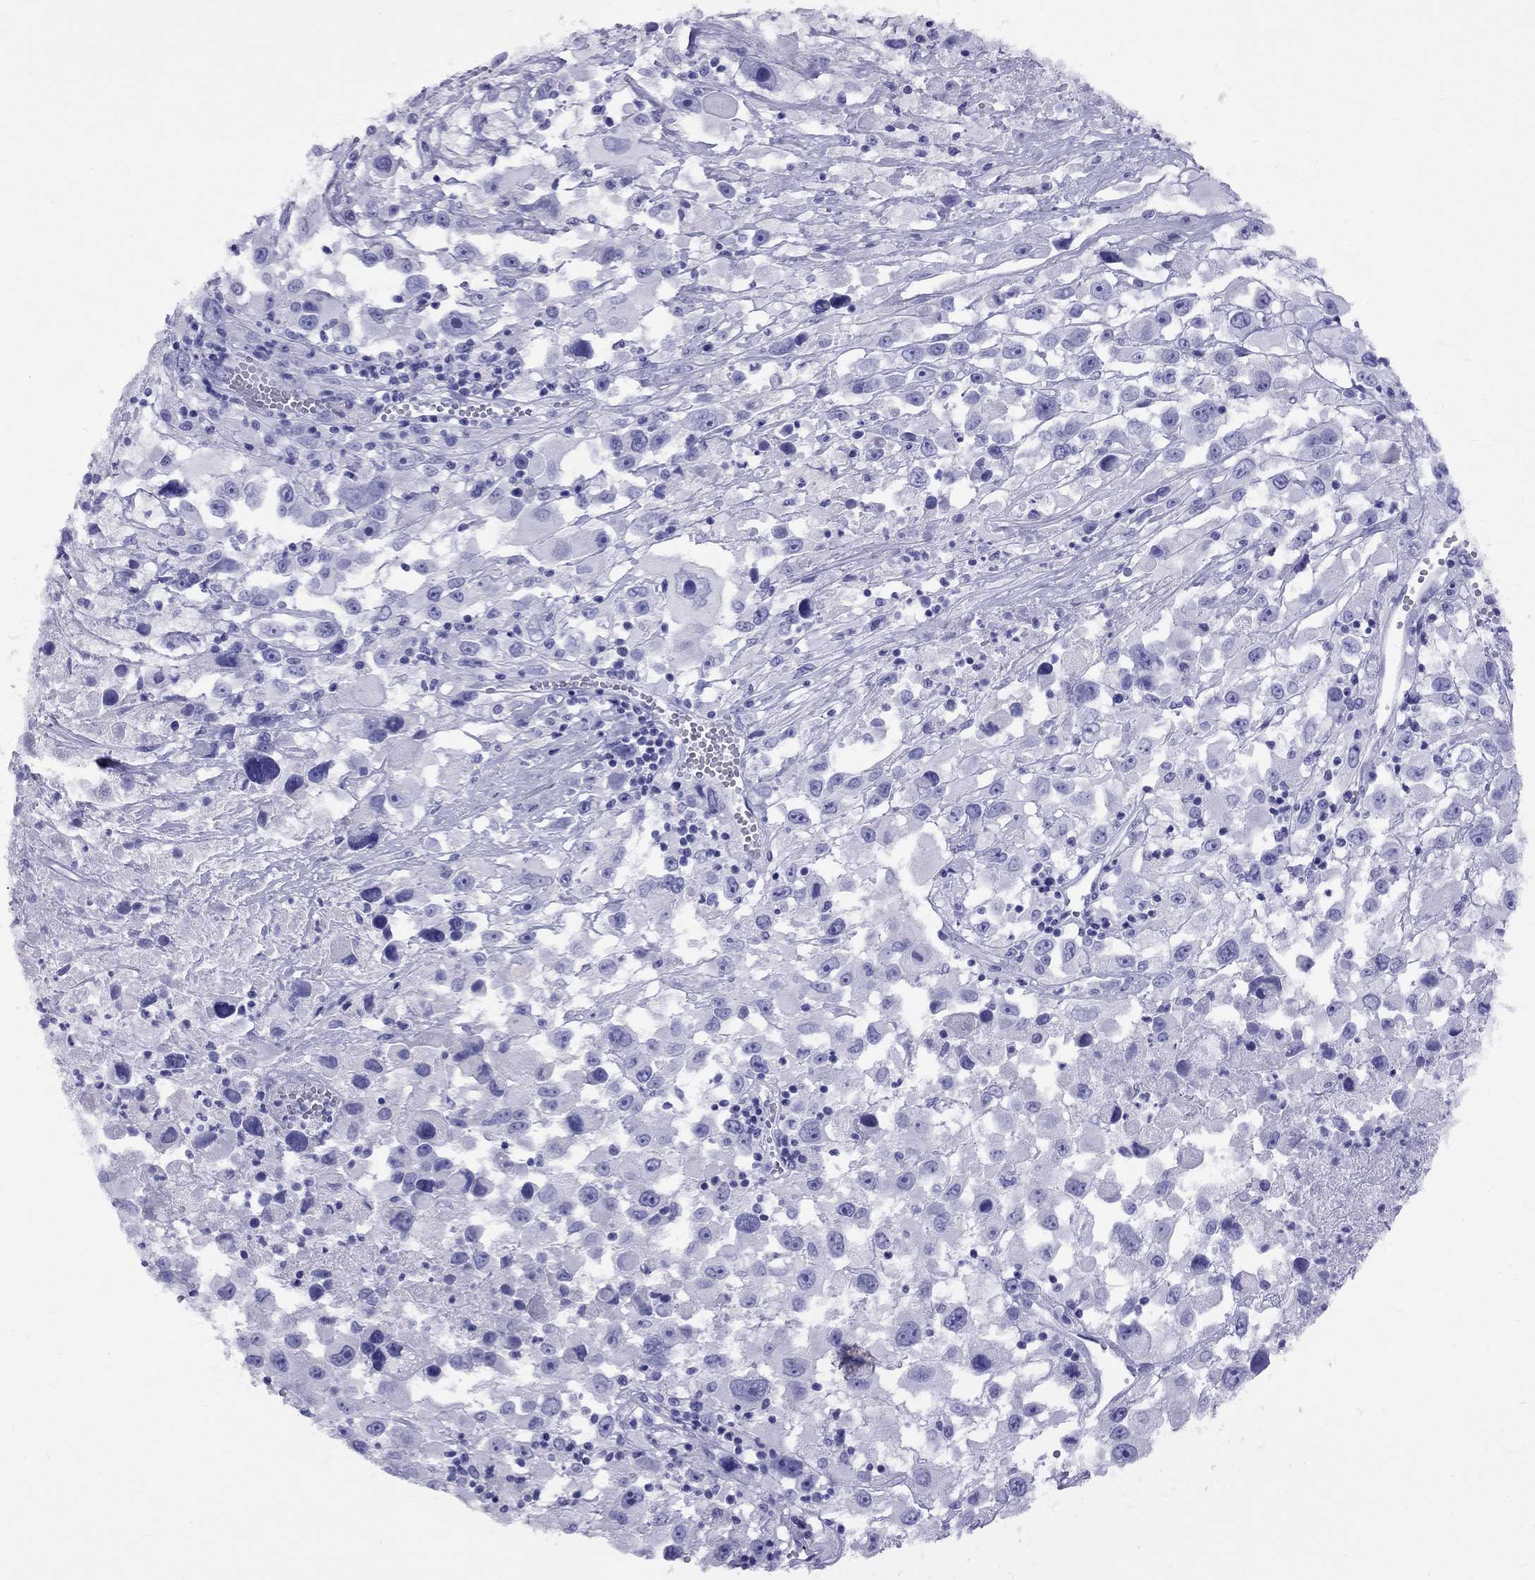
{"staining": {"intensity": "negative", "quantity": "none", "location": "none"}, "tissue": "melanoma", "cell_type": "Tumor cells", "image_type": "cancer", "snomed": [{"axis": "morphology", "description": "Malignant melanoma, Metastatic site"}, {"axis": "topography", "description": "Soft tissue"}], "caption": "A photomicrograph of melanoma stained for a protein demonstrates no brown staining in tumor cells.", "gene": "AVPR1B", "patient": {"sex": "male", "age": 50}}